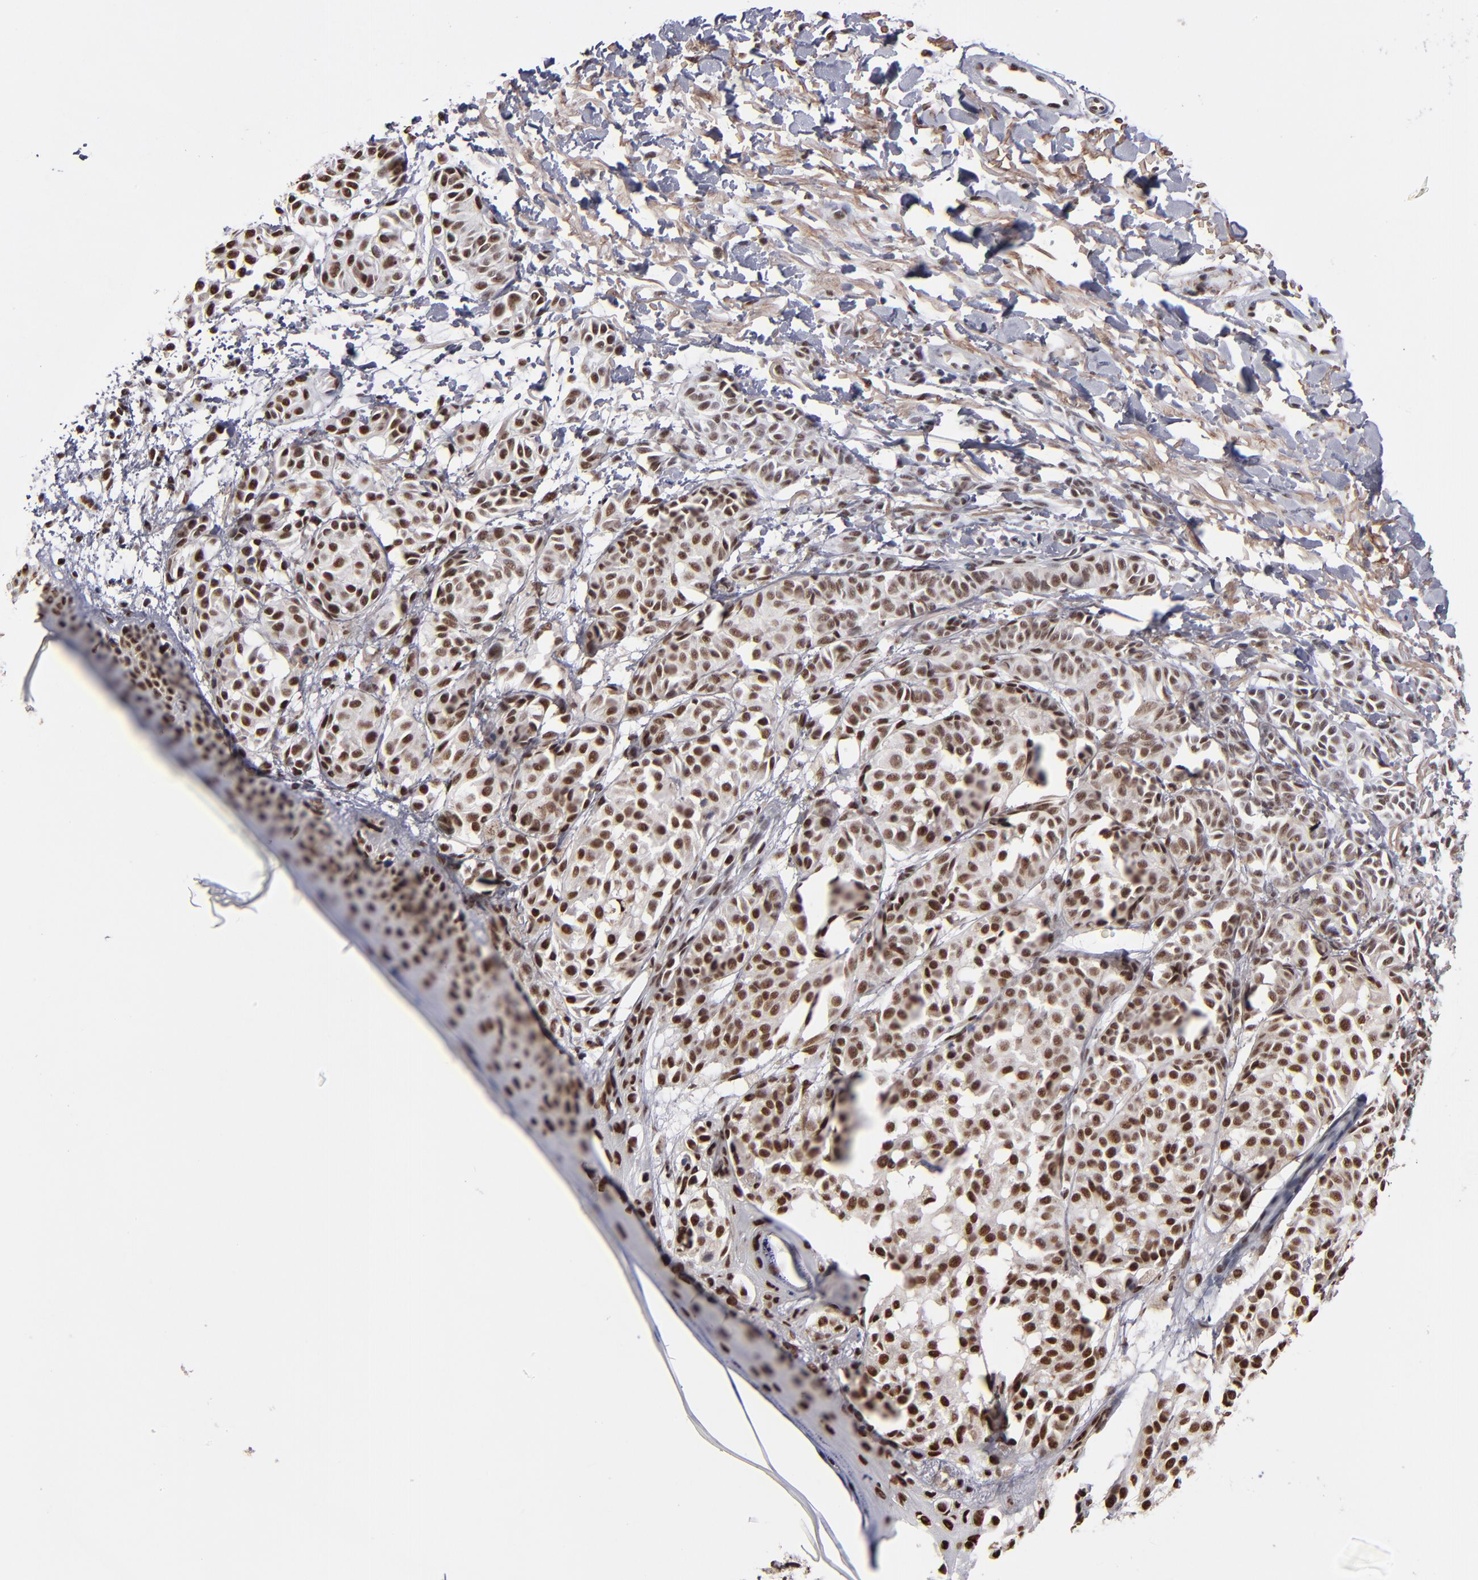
{"staining": {"intensity": "strong", "quantity": ">75%", "location": "nuclear"}, "tissue": "melanoma", "cell_type": "Tumor cells", "image_type": "cancer", "snomed": [{"axis": "morphology", "description": "Malignant melanoma, NOS"}, {"axis": "topography", "description": "Skin"}], "caption": "Protein expression analysis of human melanoma reveals strong nuclear positivity in about >75% of tumor cells. Nuclei are stained in blue.", "gene": "MN1", "patient": {"sex": "male", "age": 76}}